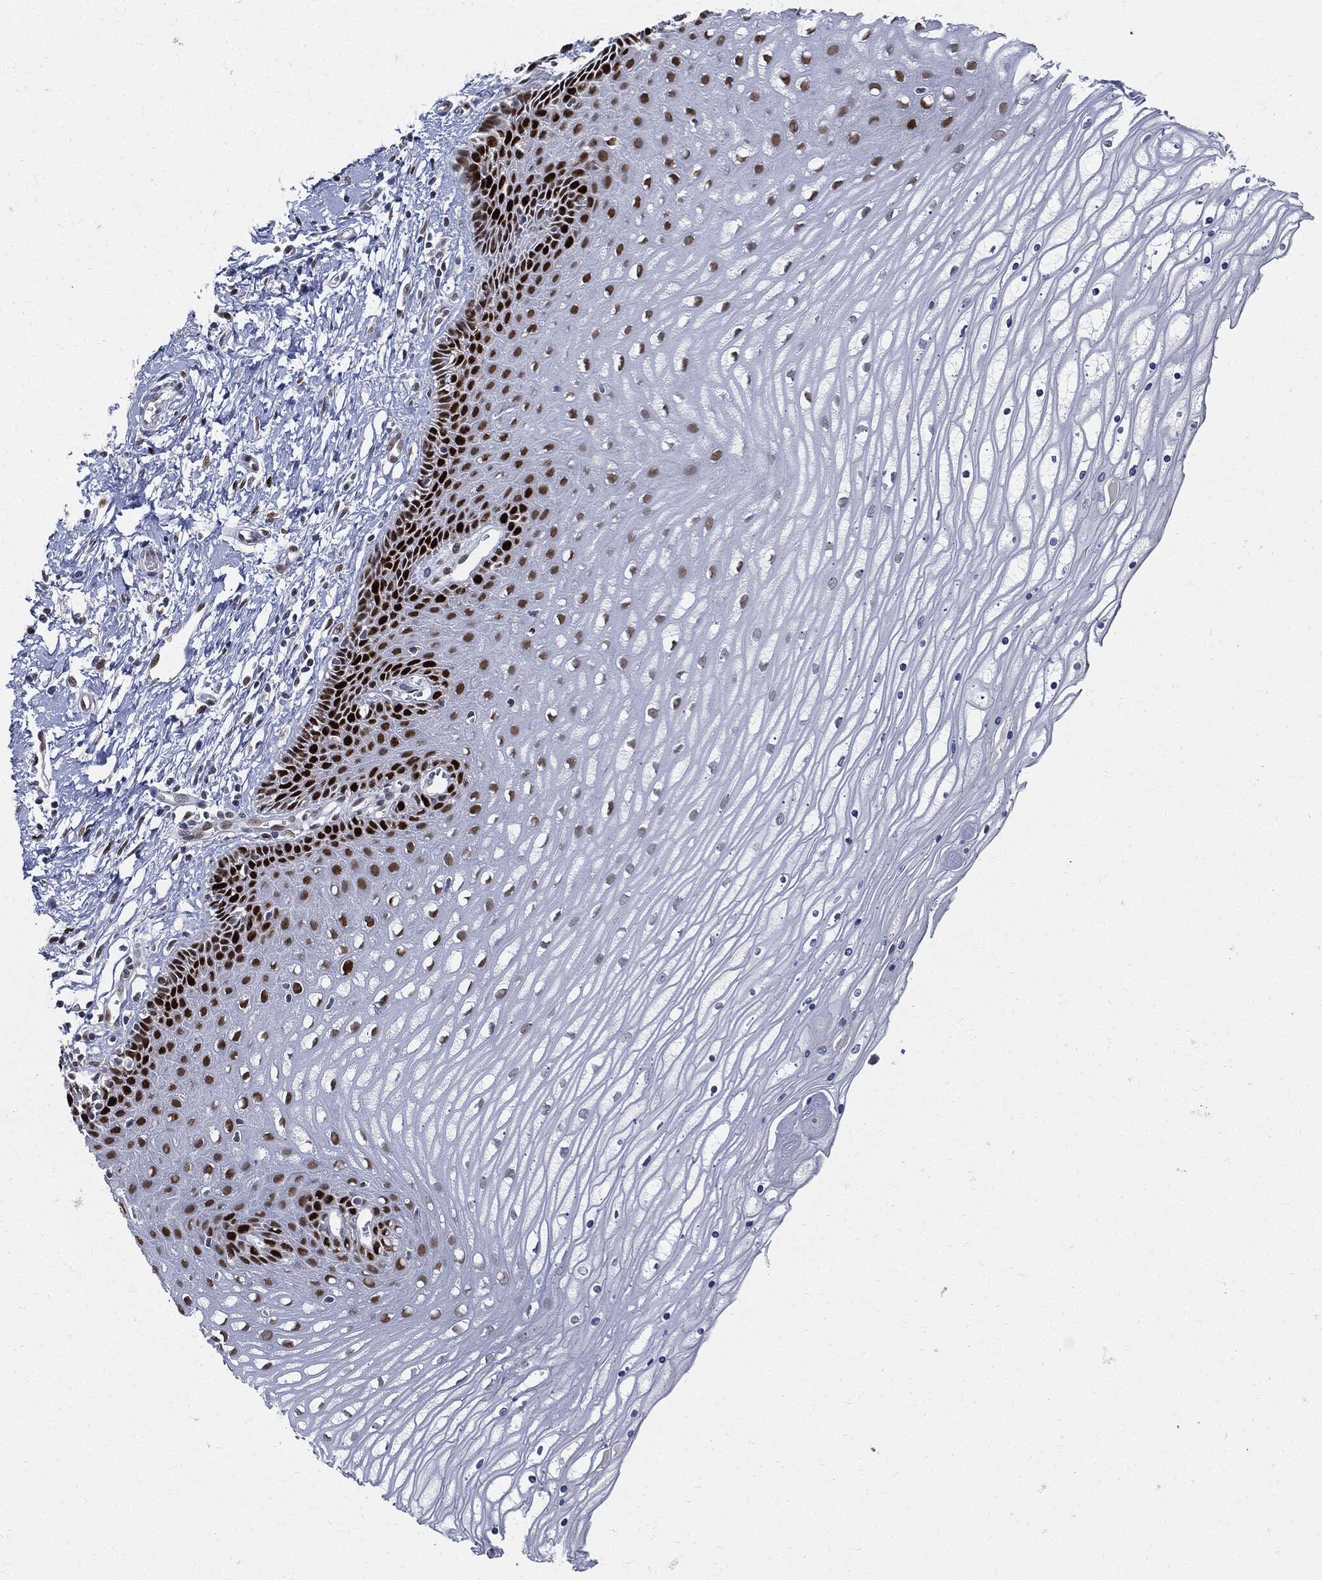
{"staining": {"intensity": "negative", "quantity": "none", "location": "none"}, "tissue": "cervix", "cell_type": "Glandular cells", "image_type": "normal", "snomed": [{"axis": "morphology", "description": "Normal tissue, NOS"}, {"axis": "topography", "description": "Cervix"}], "caption": "Immunohistochemistry (IHC) micrograph of normal cervix: human cervix stained with DAB displays no significant protein positivity in glandular cells.", "gene": "PCNA", "patient": {"sex": "female", "age": 35}}